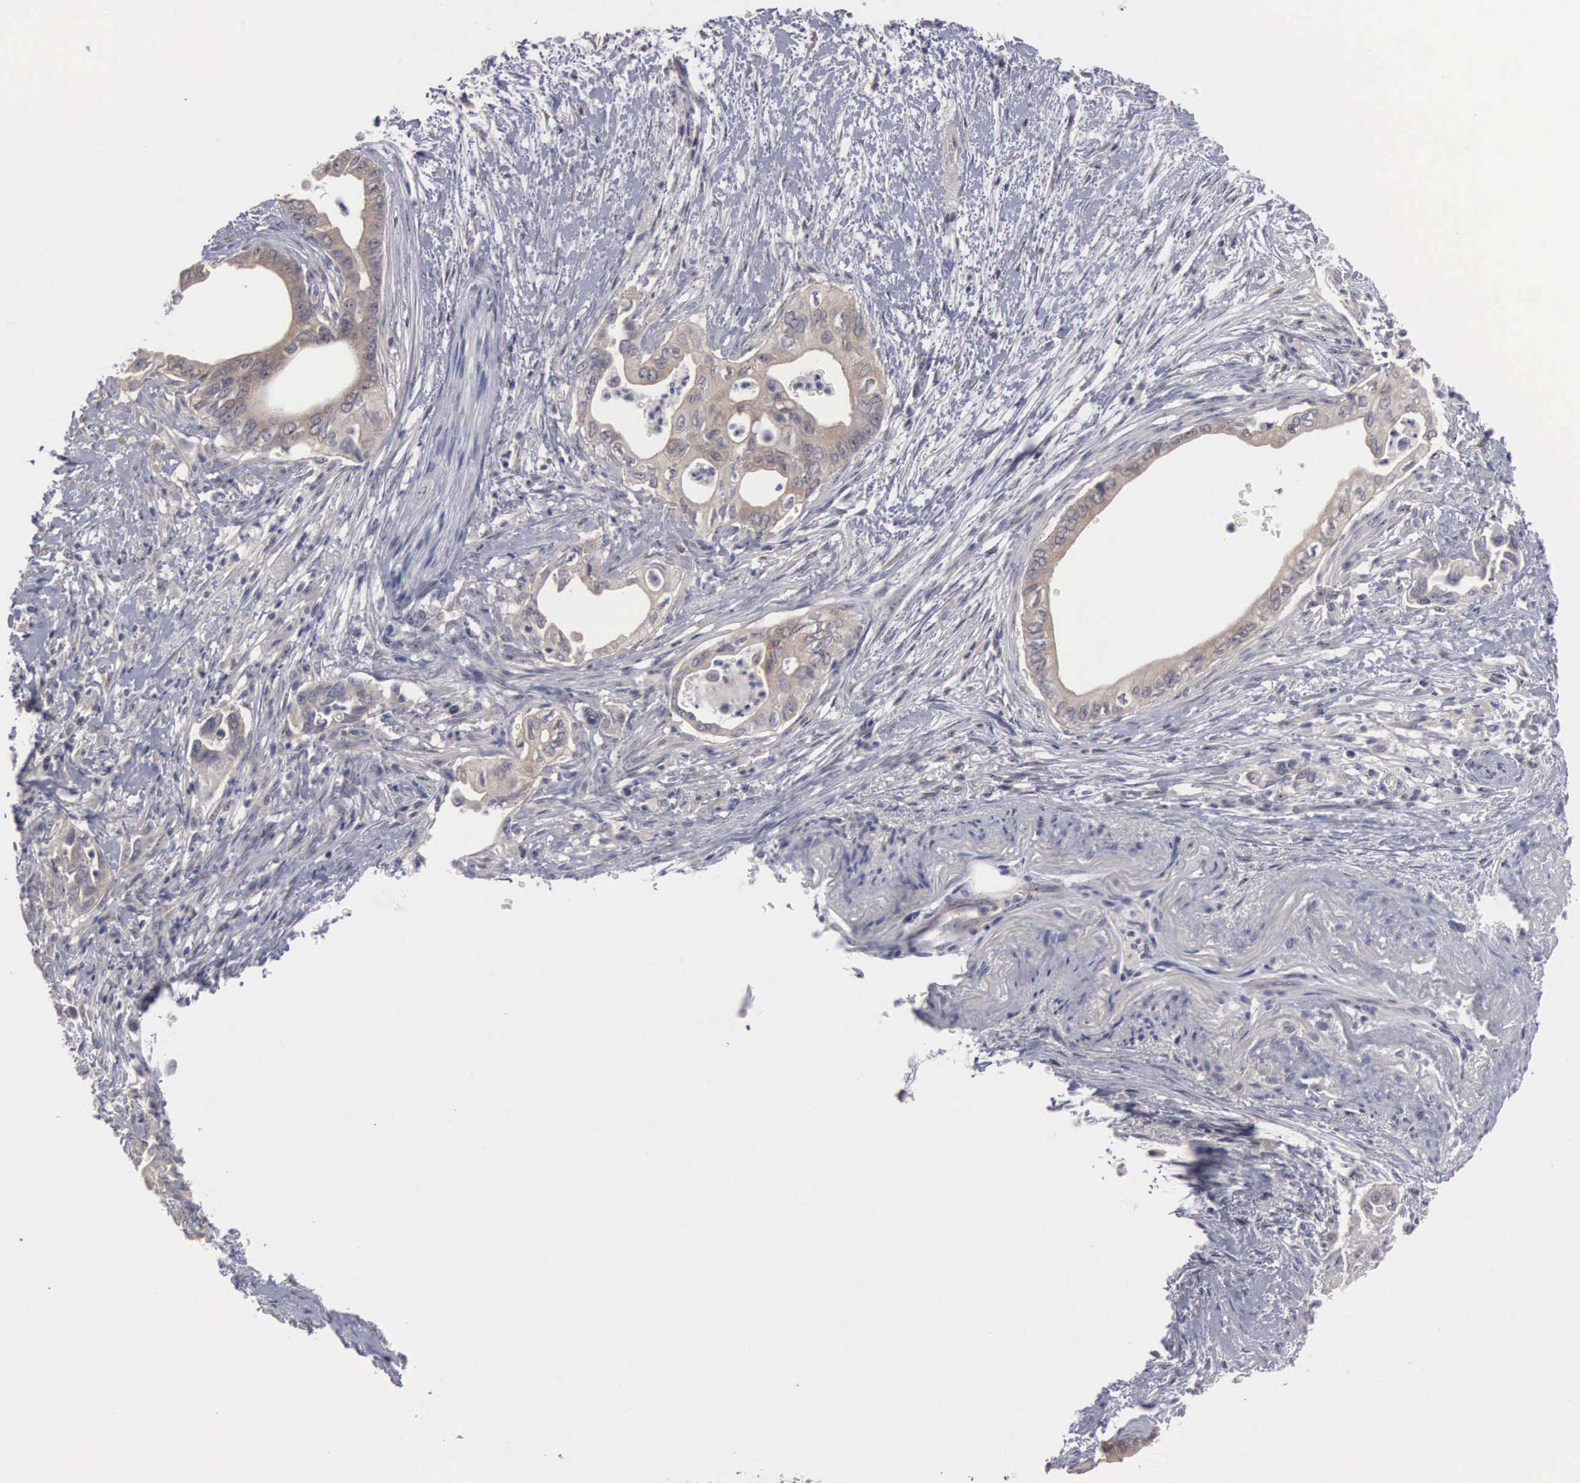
{"staining": {"intensity": "weak", "quantity": "25%-75%", "location": "cytoplasmic/membranous"}, "tissue": "pancreatic cancer", "cell_type": "Tumor cells", "image_type": "cancer", "snomed": [{"axis": "morphology", "description": "Adenocarcinoma, NOS"}, {"axis": "topography", "description": "Pancreas"}], "caption": "Tumor cells display weak cytoplasmic/membranous positivity in approximately 25%-75% of cells in pancreatic cancer (adenocarcinoma).", "gene": "AMN", "patient": {"sex": "female", "age": 66}}